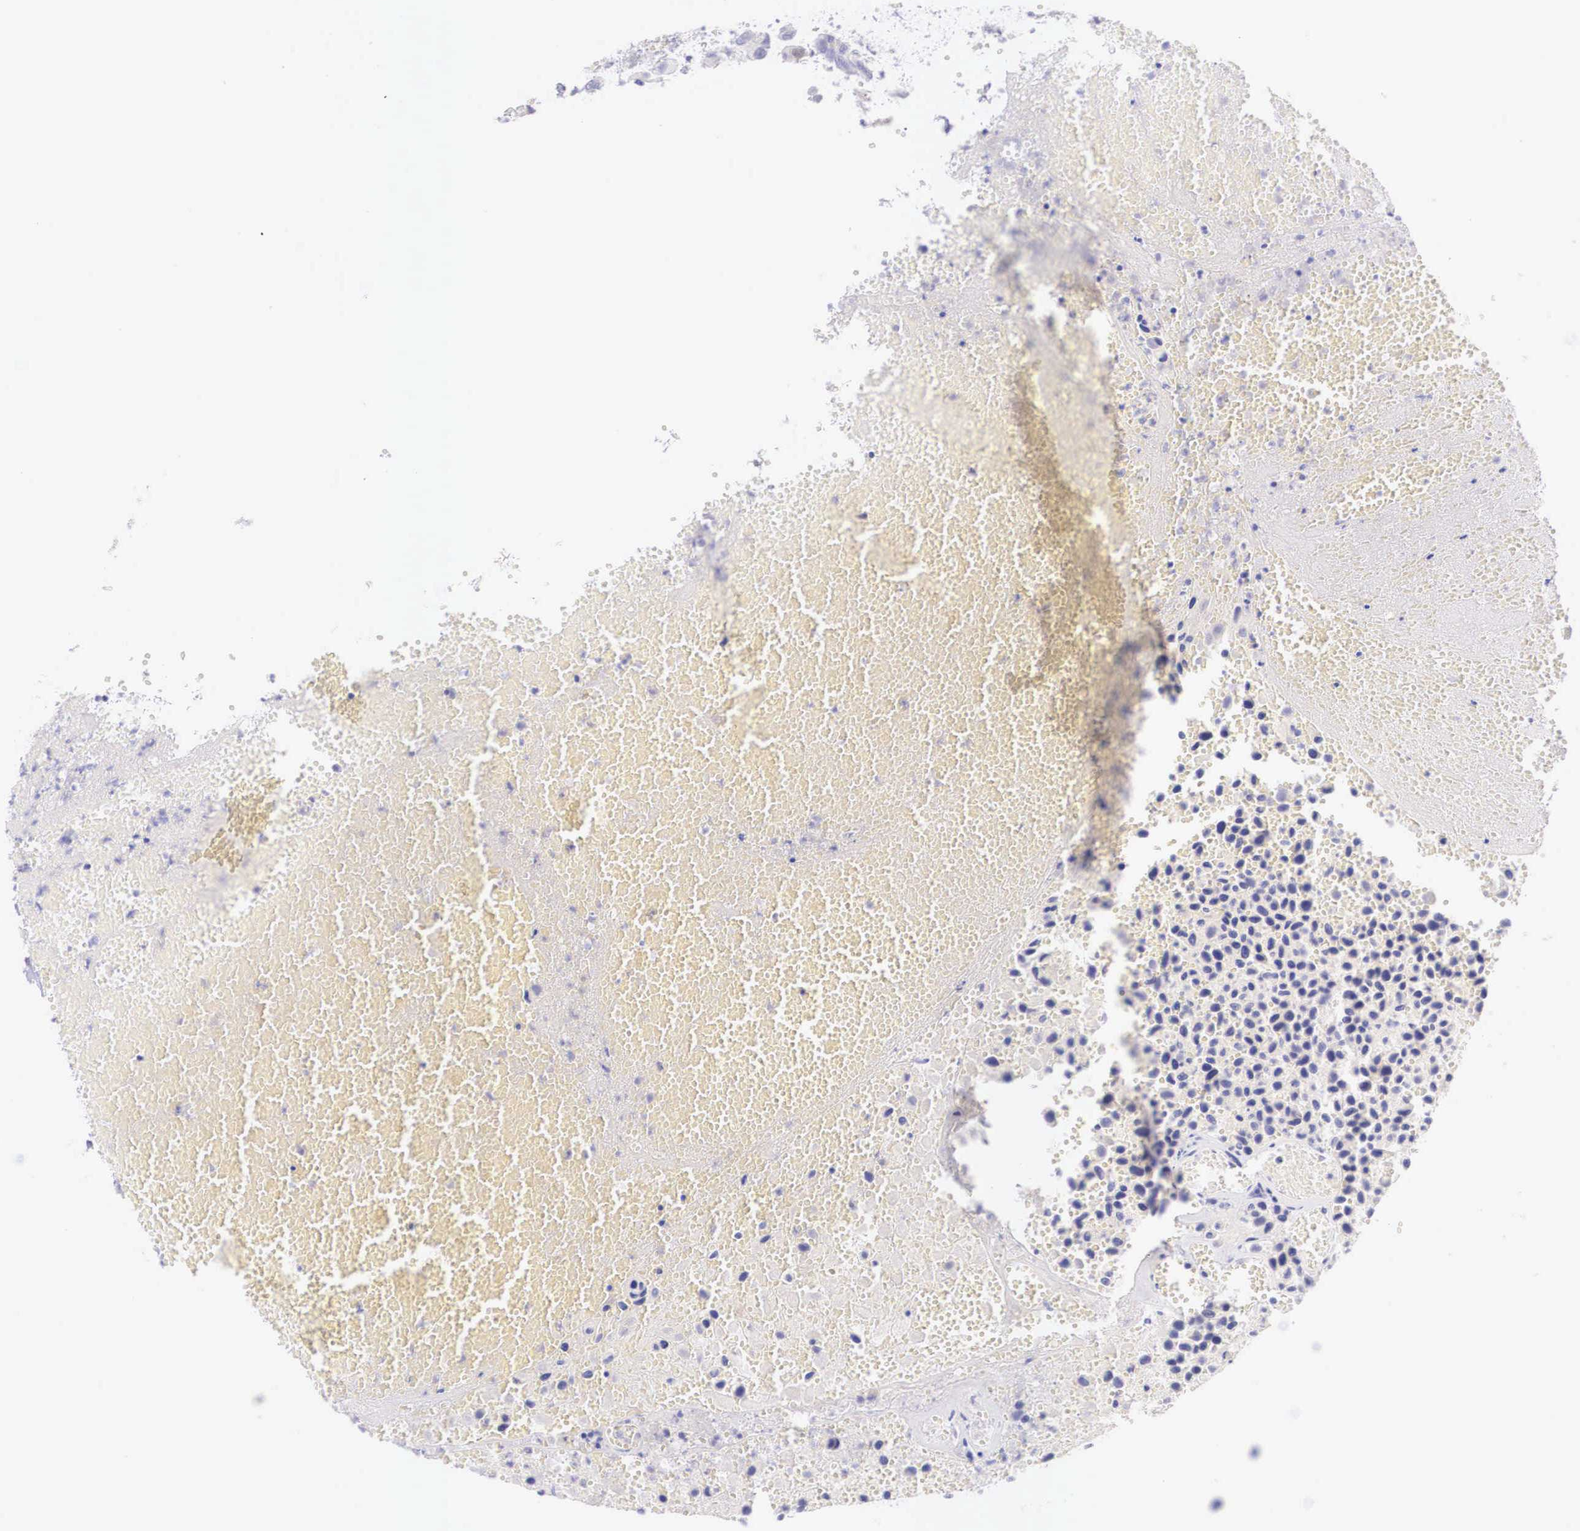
{"staining": {"intensity": "negative", "quantity": "none", "location": "none"}, "tissue": "urothelial cancer", "cell_type": "Tumor cells", "image_type": "cancer", "snomed": [{"axis": "morphology", "description": "Urothelial carcinoma, High grade"}, {"axis": "topography", "description": "Urinary bladder"}], "caption": "This is an immunohistochemistry histopathology image of urothelial carcinoma (high-grade). There is no staining in tumor cells.", "gene": "BCL6", "patient": {"sex": "male", "age": 66}}